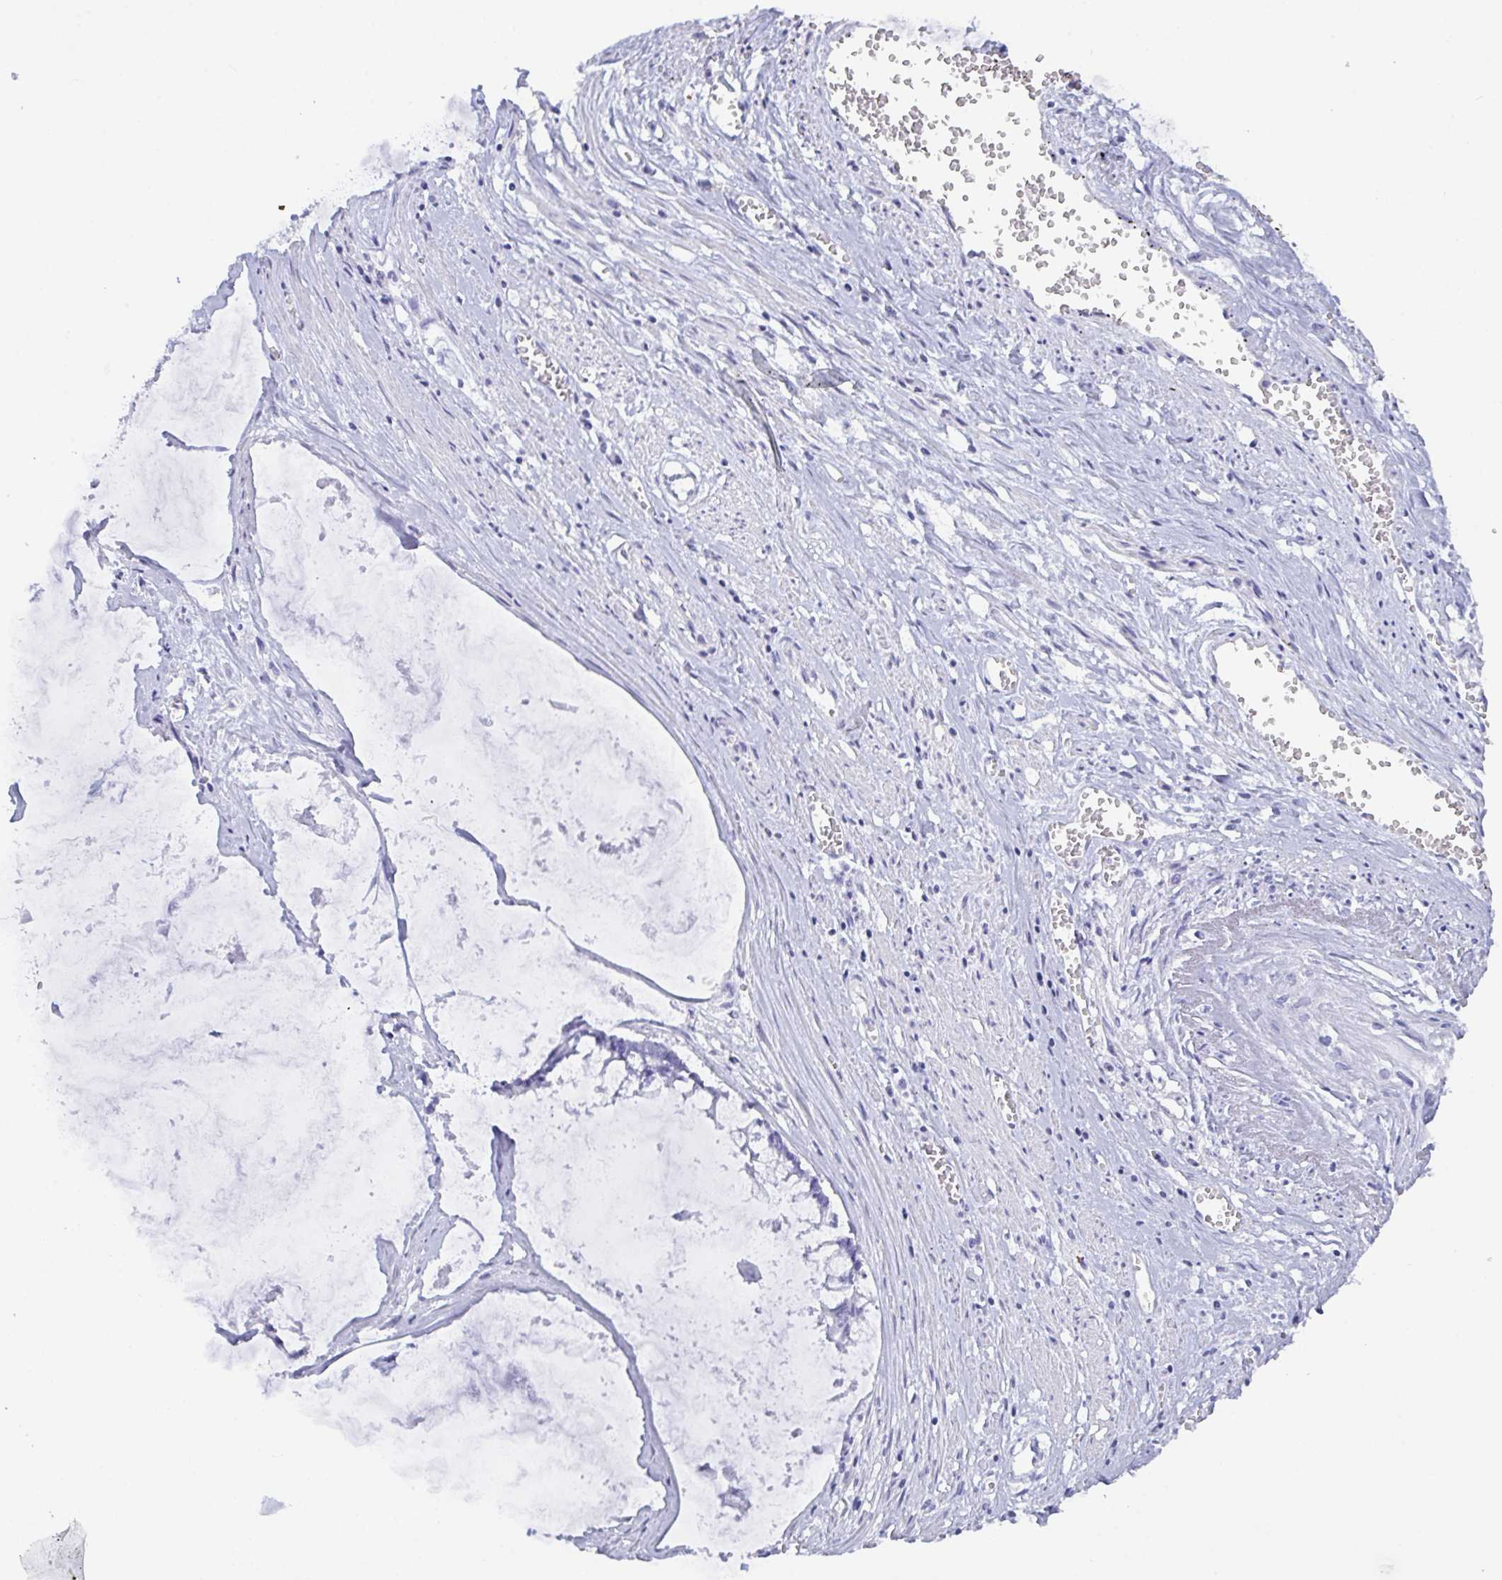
{"staining": {"intensity": "negative", "quantity": "none", "location": "none"}, "tissue": "ovarian cancer", "cell_type": "Tumor cells", "image_type": "cancer", "snomed": [{"axis": "morphology", "description": "Cystadenocarcinoma, mucinous, NOS"}, {"axis": "topography", "description": "Ovary"}], "caption": "Tumor cells show no significant expression in ovarian cancer.", "gene": "ZNF850", "patient": {"sex": "female", "age": 90}}